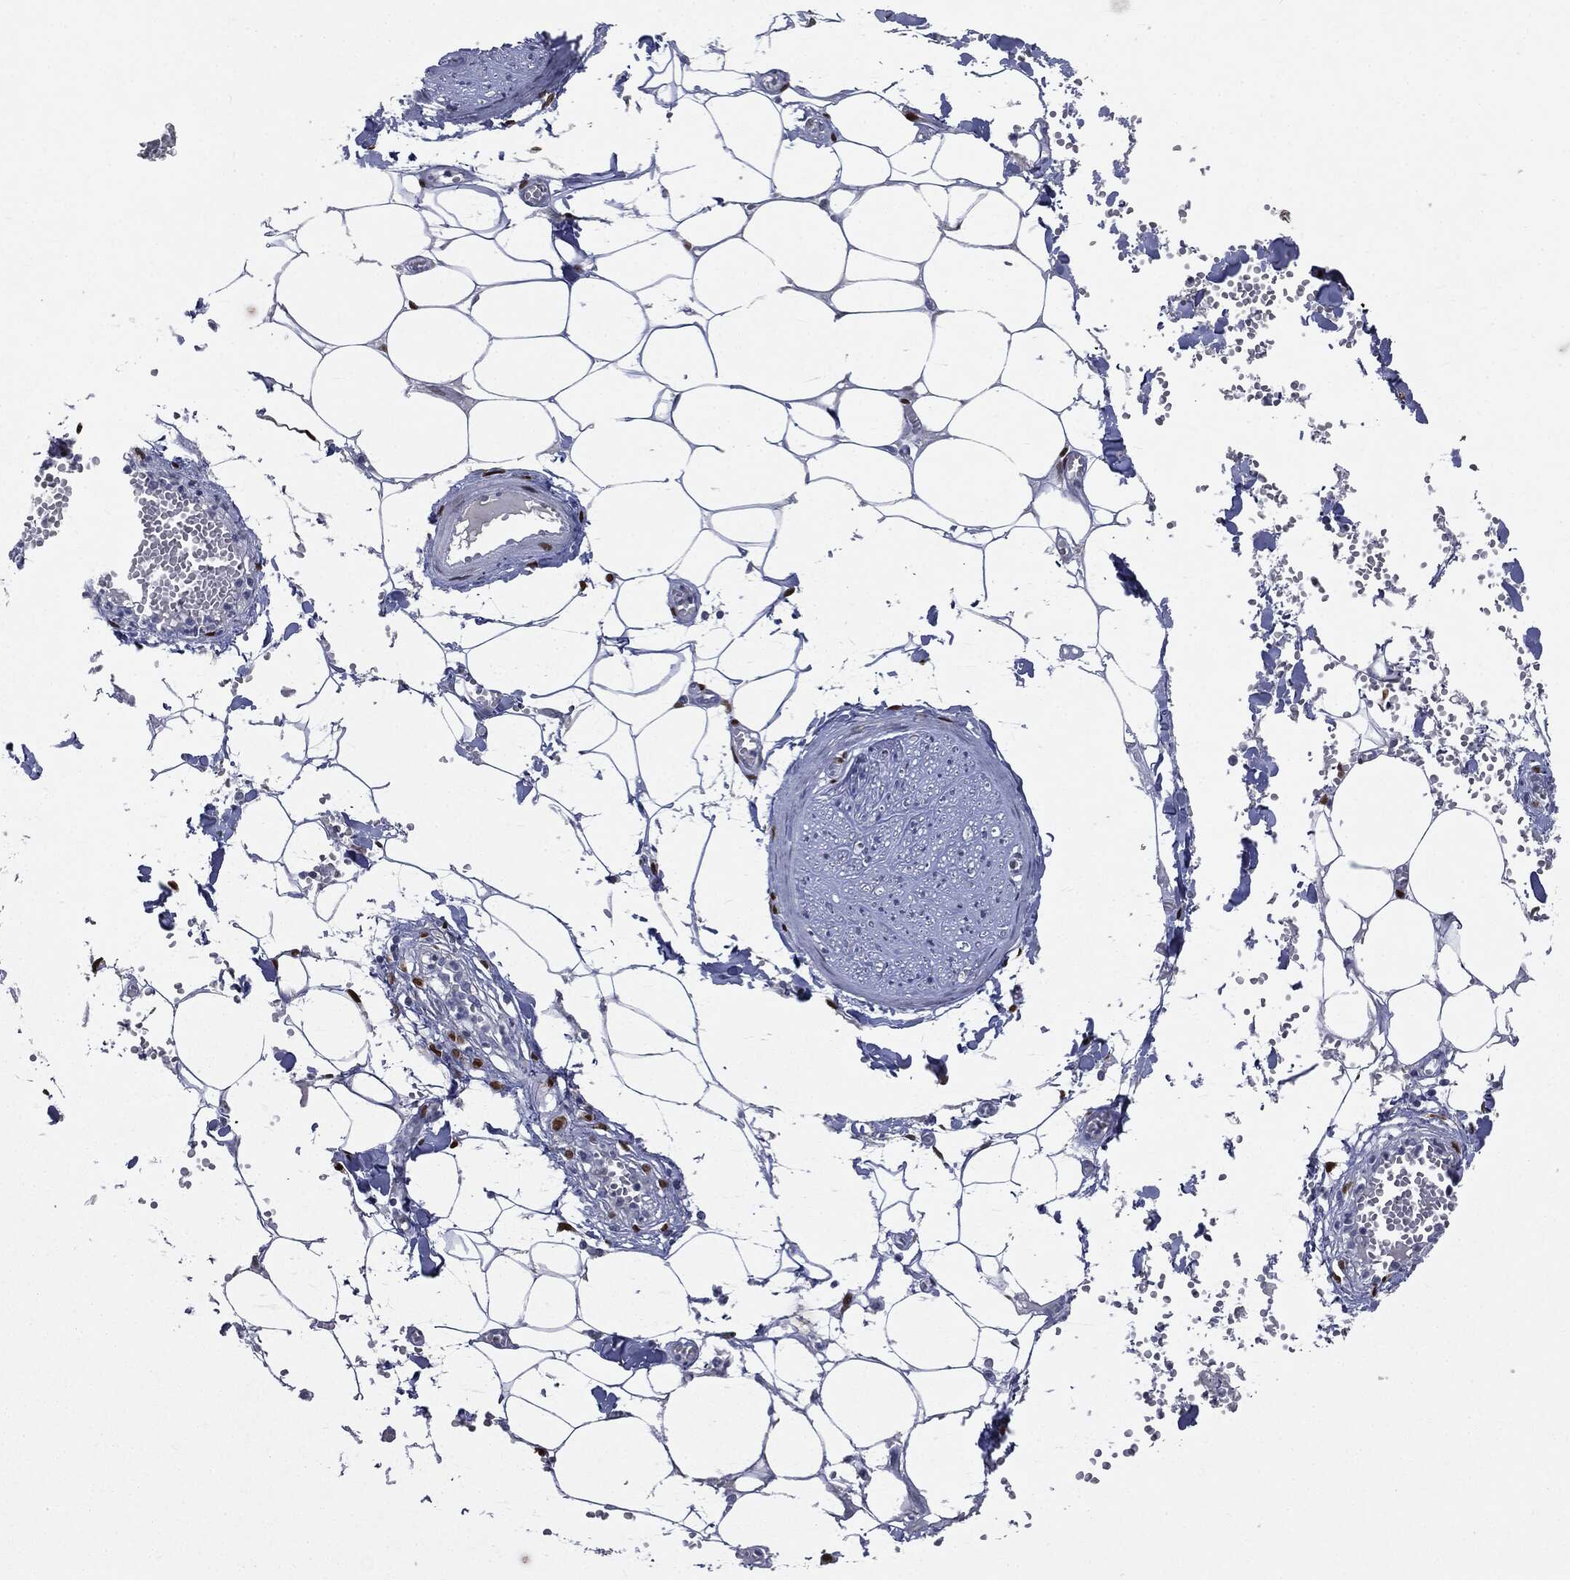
{"staining": {"intensity": "negative", "quantity": "none", "location": "none"}, "tissue": "adipose tissue", "cell_type": "Adipocytes", "image_type": "normal", "snomed": [{"axis": "morphology", "description": "Normal tissue, NOS"}, {"axis": "morphology", "description": "Squamous cell carcinoma, NOS"}, {"axis": "topography", "description": "Cartilage tissue"}, {"axis": "topography", "description": "Lung"}], "caption": "Micrograph shows no protein staining in adipocytes of benign adipose tissue.", "gene": "CASD1", "patient": {"sex": "male", "age": 66}}